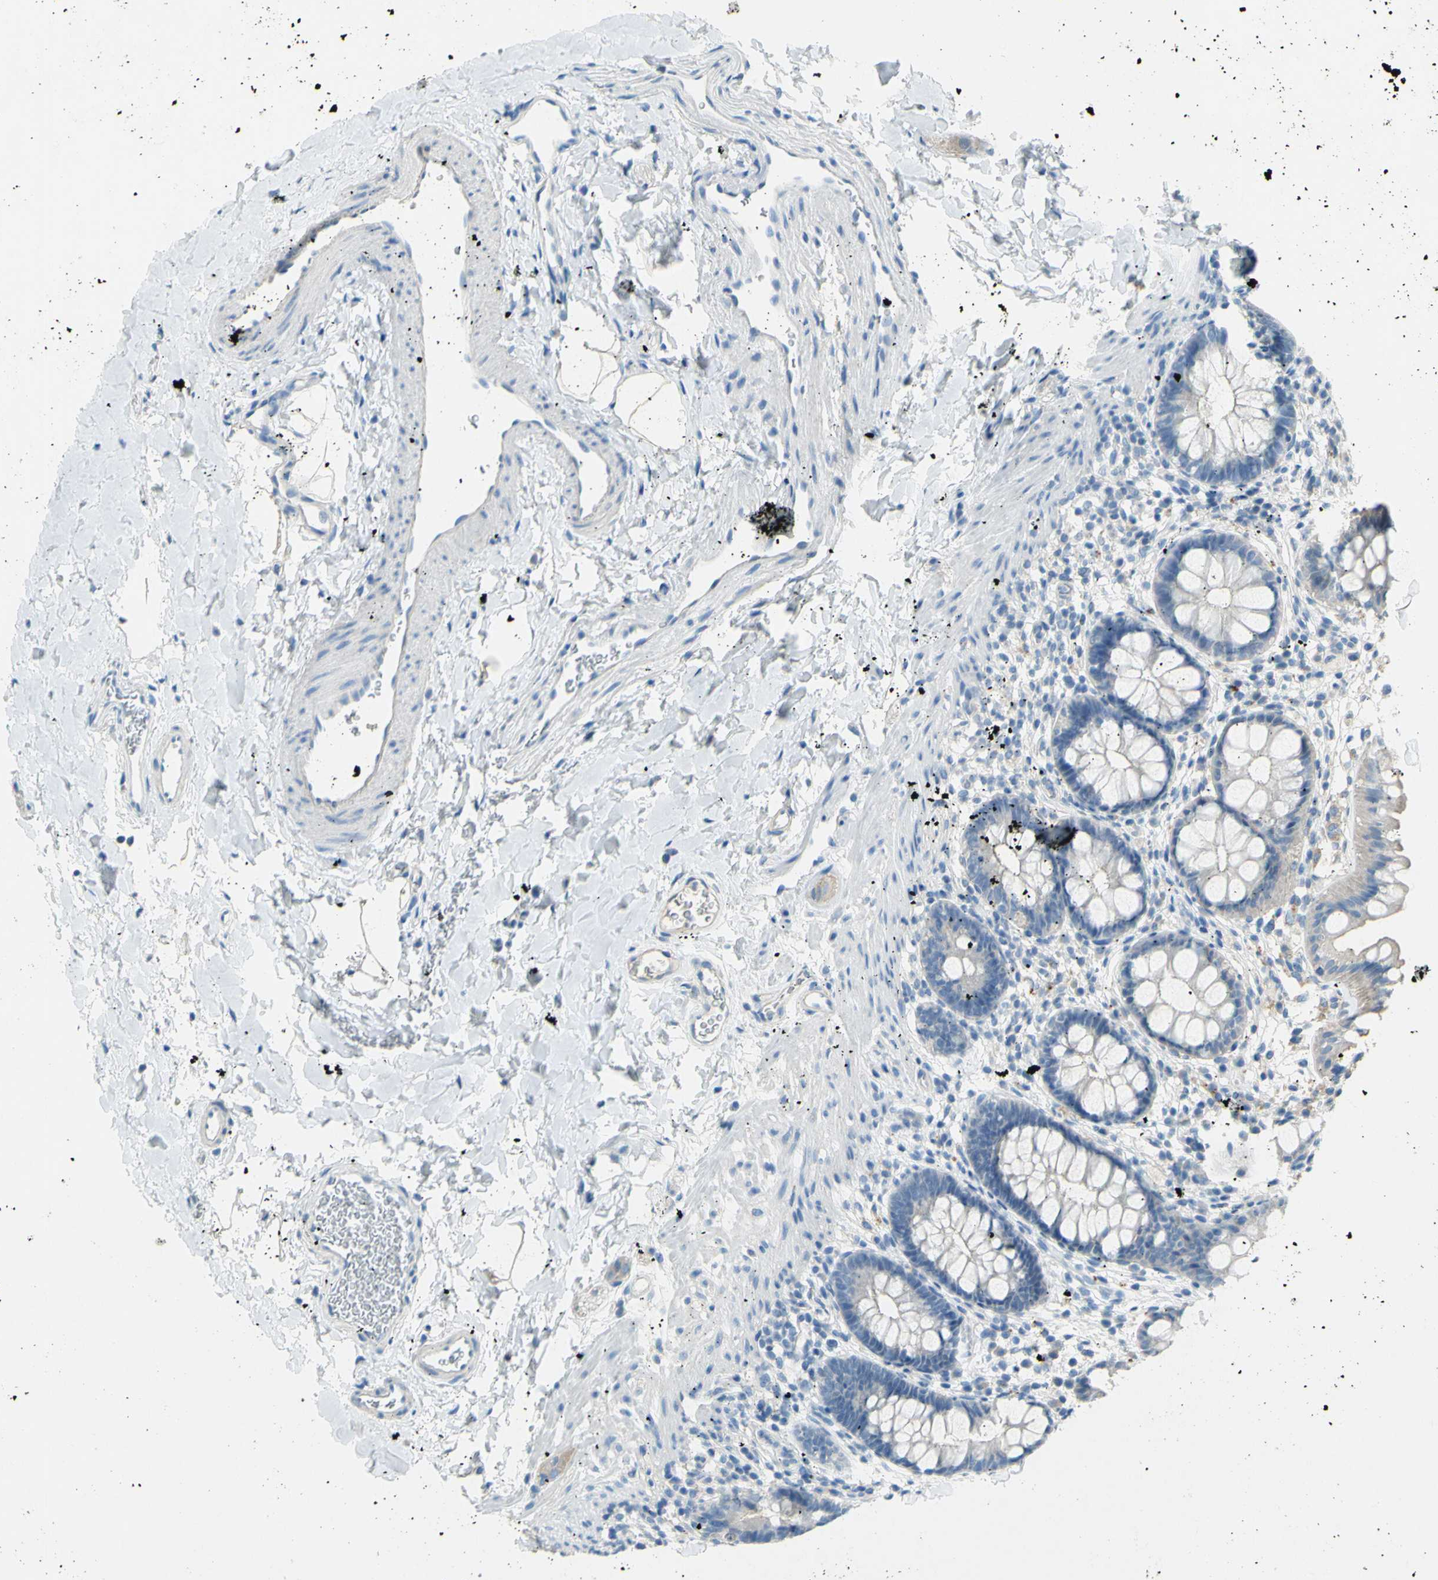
{"staining": {"intensity": "weak", "quantity": "25%-75%", "location": "cytoplasmic/membranous"}, "tissue": "rectum", "cell_type": "Glandular cells", "image_type": "normal", "snomed": [{"axis": "morphology", "description": "Normal tissue, NOS"}, {"axis": "topography", "description": "Rectum"}], "caption": "Protein expression by immunohistochemistry (IHC) displays weak cytoplasmic/membranous expression in approximately 25%-75% of glandular cells in unremarkable rectum.", "gene": "CDH10", "patient": {"sex": "female", "age": 24}}